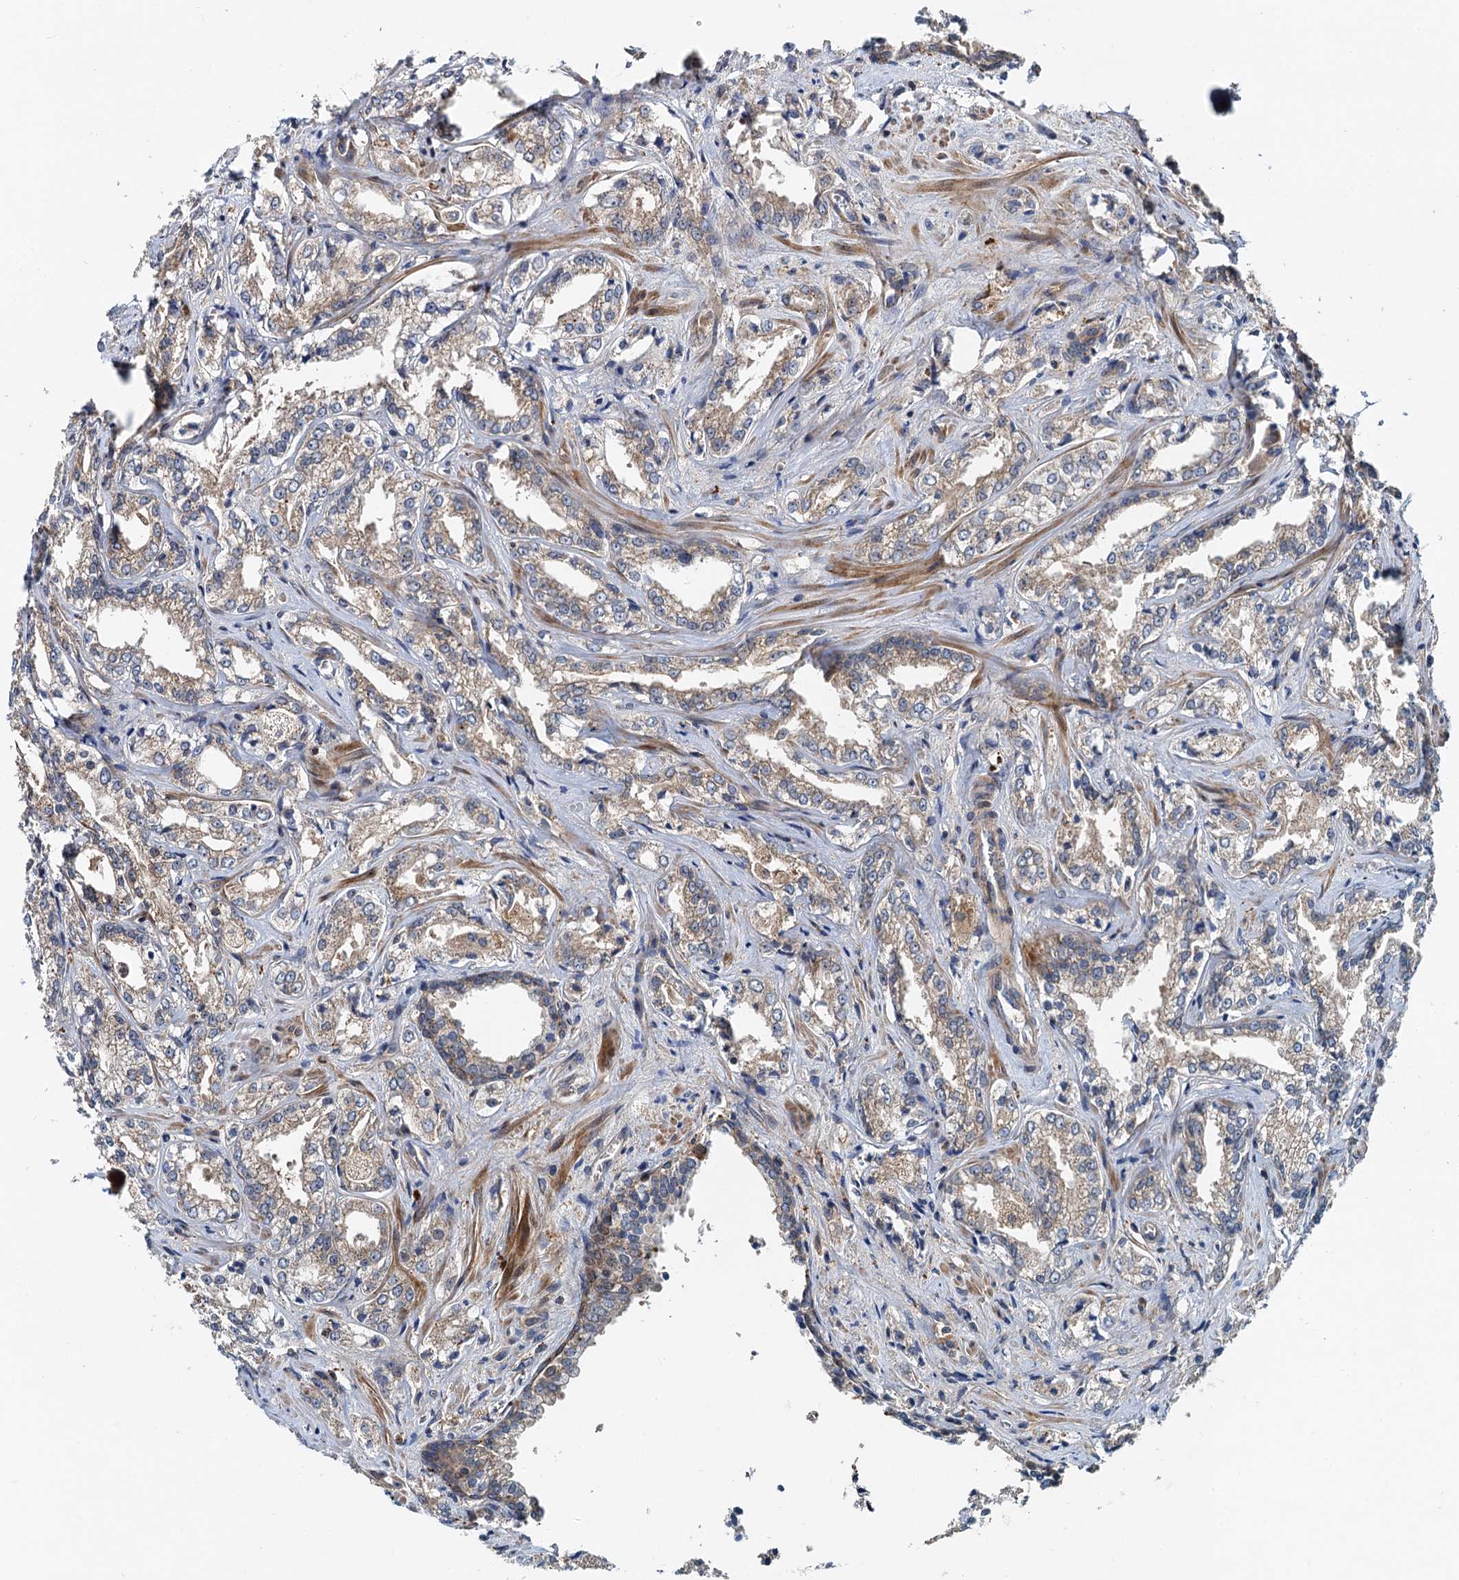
{"staining": {"intensity": "weak", "quantity": "25%-75%", "location": "cytoplasmic/membranous"}, "tissue": "prostate cancer", "cell_type": "Tumor cells", "image_type": "cancer", "snomed": [{"axis": "morphology", "description": "Adenocarcinoma, Low grade"}, {"axis": "topography", "description": "Prostate"}], "caption": "Tumor cells exhibit low levels of weak cytoplasmic/membranous staining in approximately 25%-75% of cells in human prostate adenocarcinoma (low-grade).", "gene": "EFL1", "patient": {"sex": "male", "age": 47}}